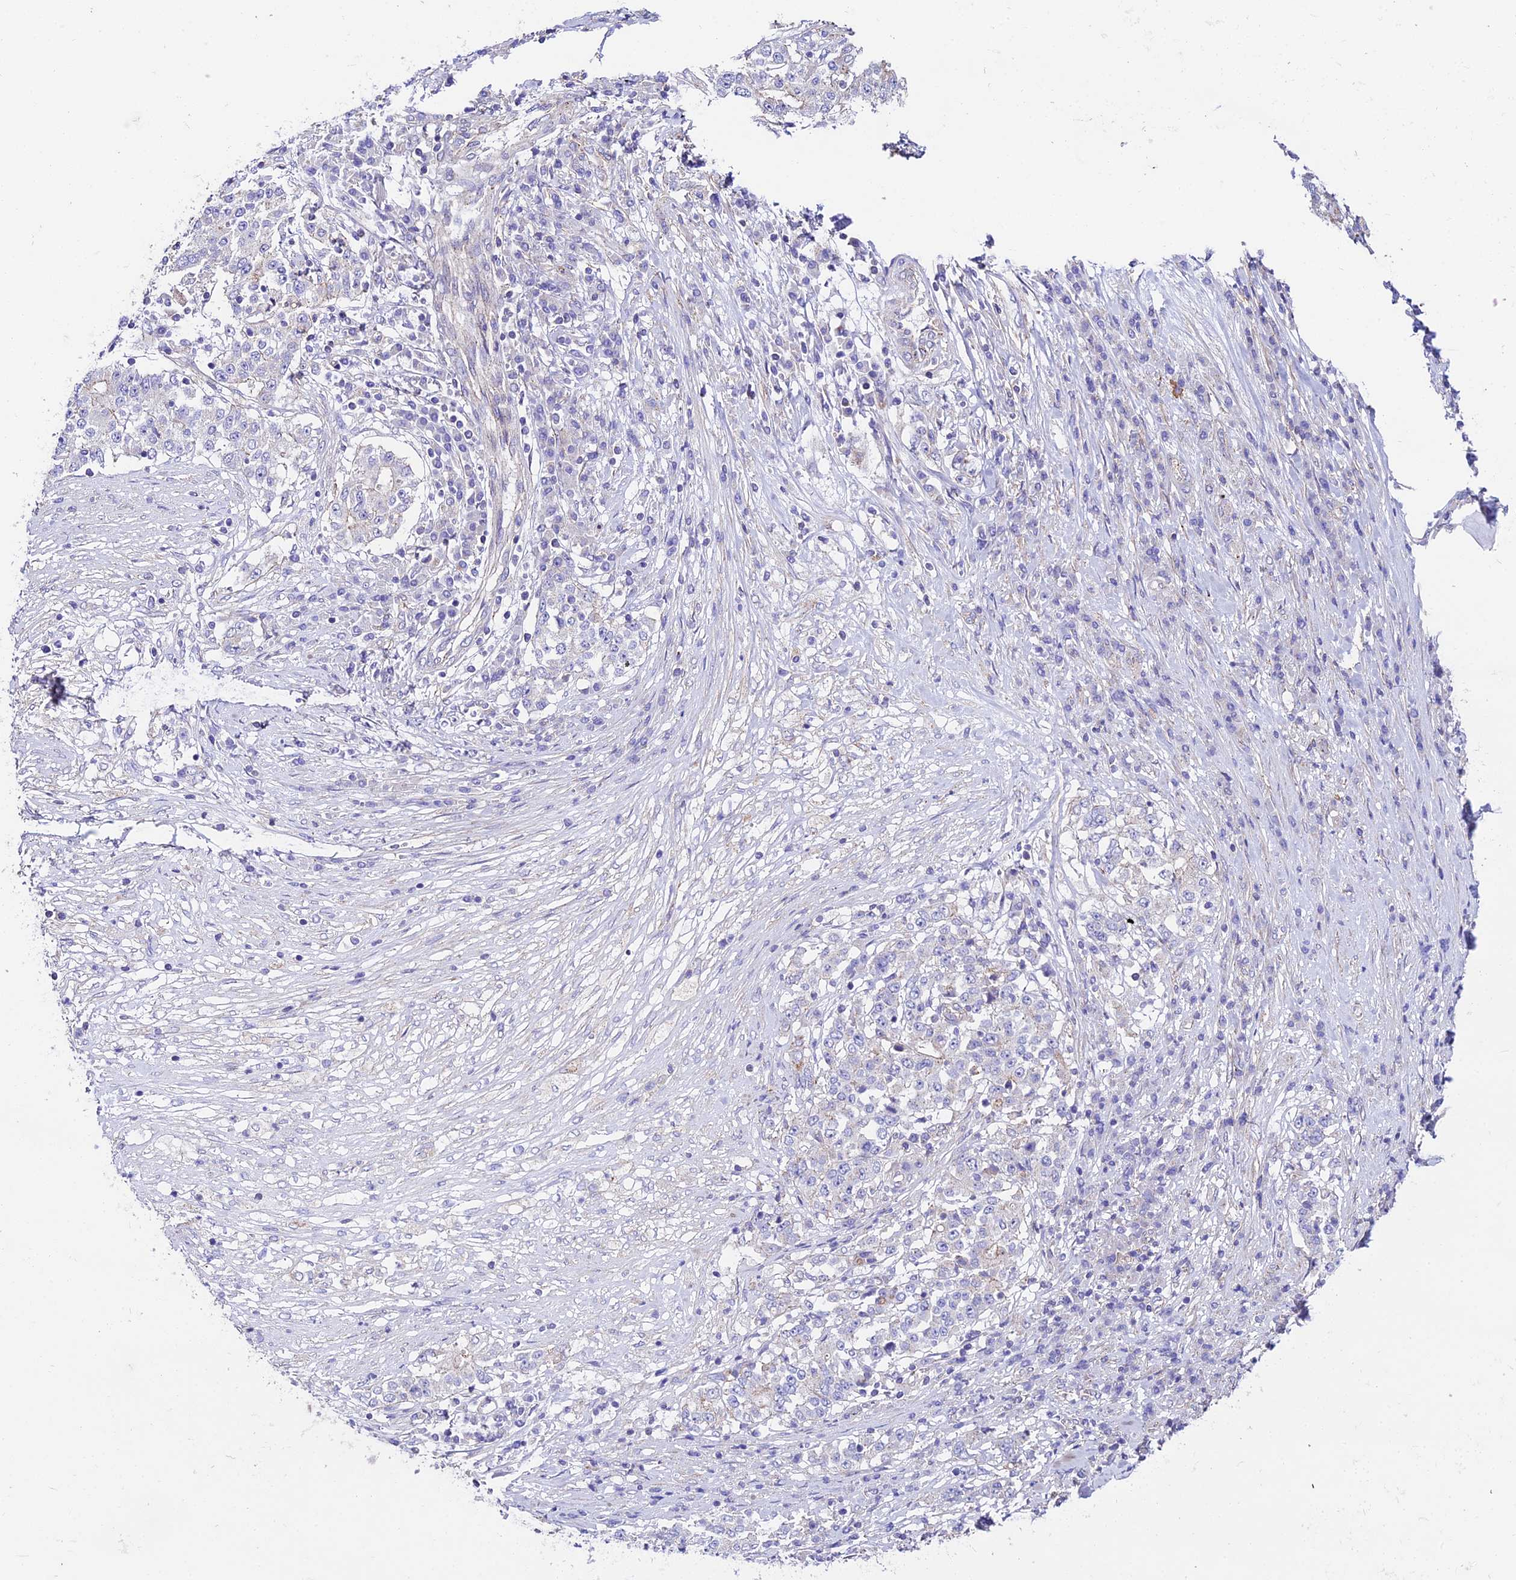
{"staining": {"intensity": "negative", "quantity": "none", "location": "none"}, "tissue": "stomach cancer", "cell_type": "Tumor cells", "image_type": "cancer", "snomed": [{"axis": "morphology", "description": "Adenocarcinoma, NOS"}, {"axis": "topography", "description": "Stomach"}], "caption": "Immunohistochemistry histopathology image of human stomach cancer (adenocarcinoma) stained for a protein (brown), which reveals no staining in tumor cells.", "gene": "QRFP", "patient": {"sex": "male", "age": 59}}